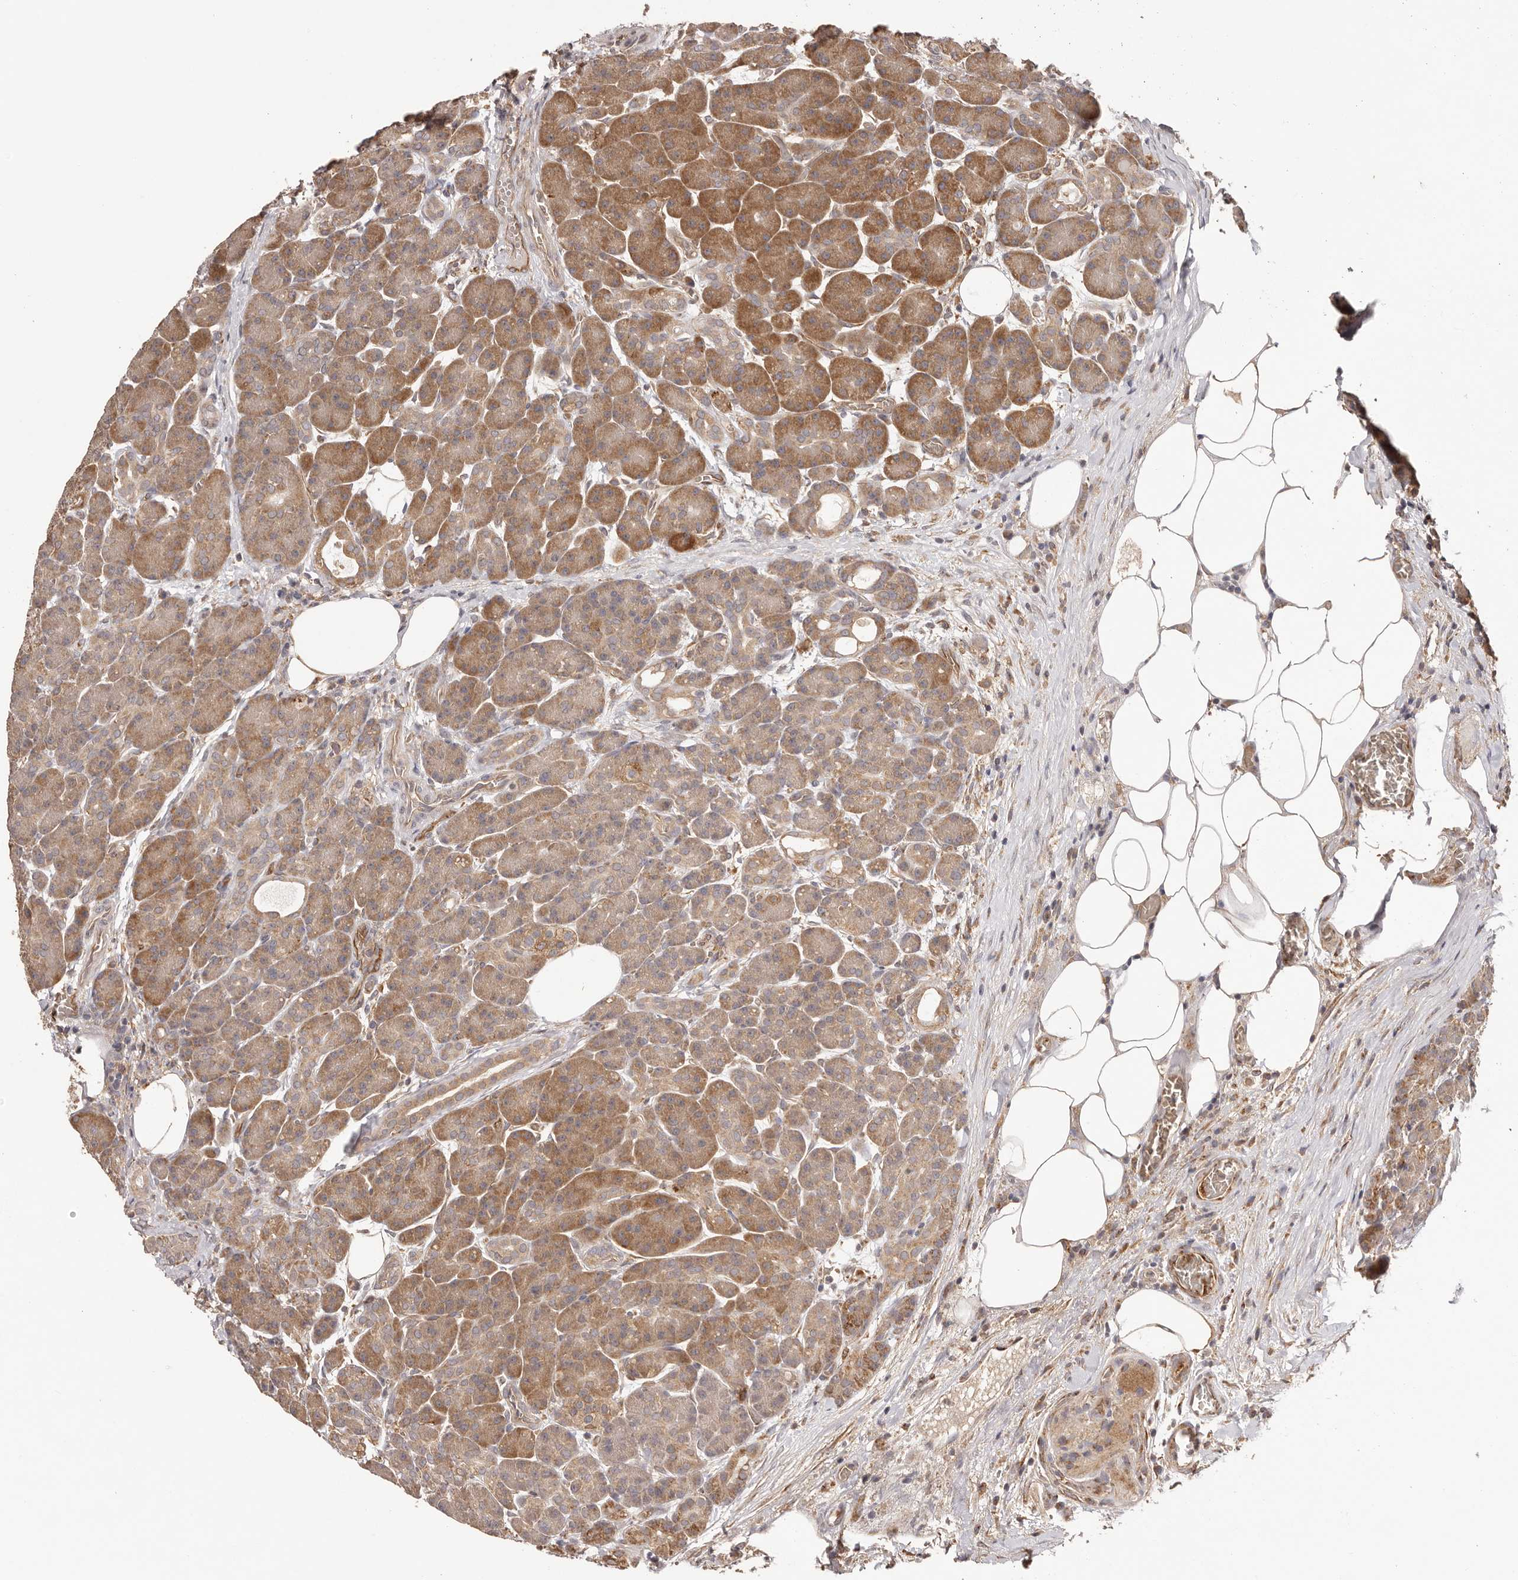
{"staining": {"intensity": "moderate", "quantity": ">75%", "location": "cytoplasmic/membranous"}, "tissue": "pancreas", "cell_type": "Exocrine glandular cells", "image_type": "normal", "snomed": [{"axis": "morphology", "description": "Normal tissue, NOS"}, {"axis": "topography", "description": "Pancreas"}], "caption": "This histopathology image reveals immunohistochemistry (IHC) staining of unremarkable pancreas, with medium moderate cytoplasmic/membranous expression in about >75% of exocrine glandular cells.", "gene": "UBR2", "patient": {"sex": "male", "age": 63}}